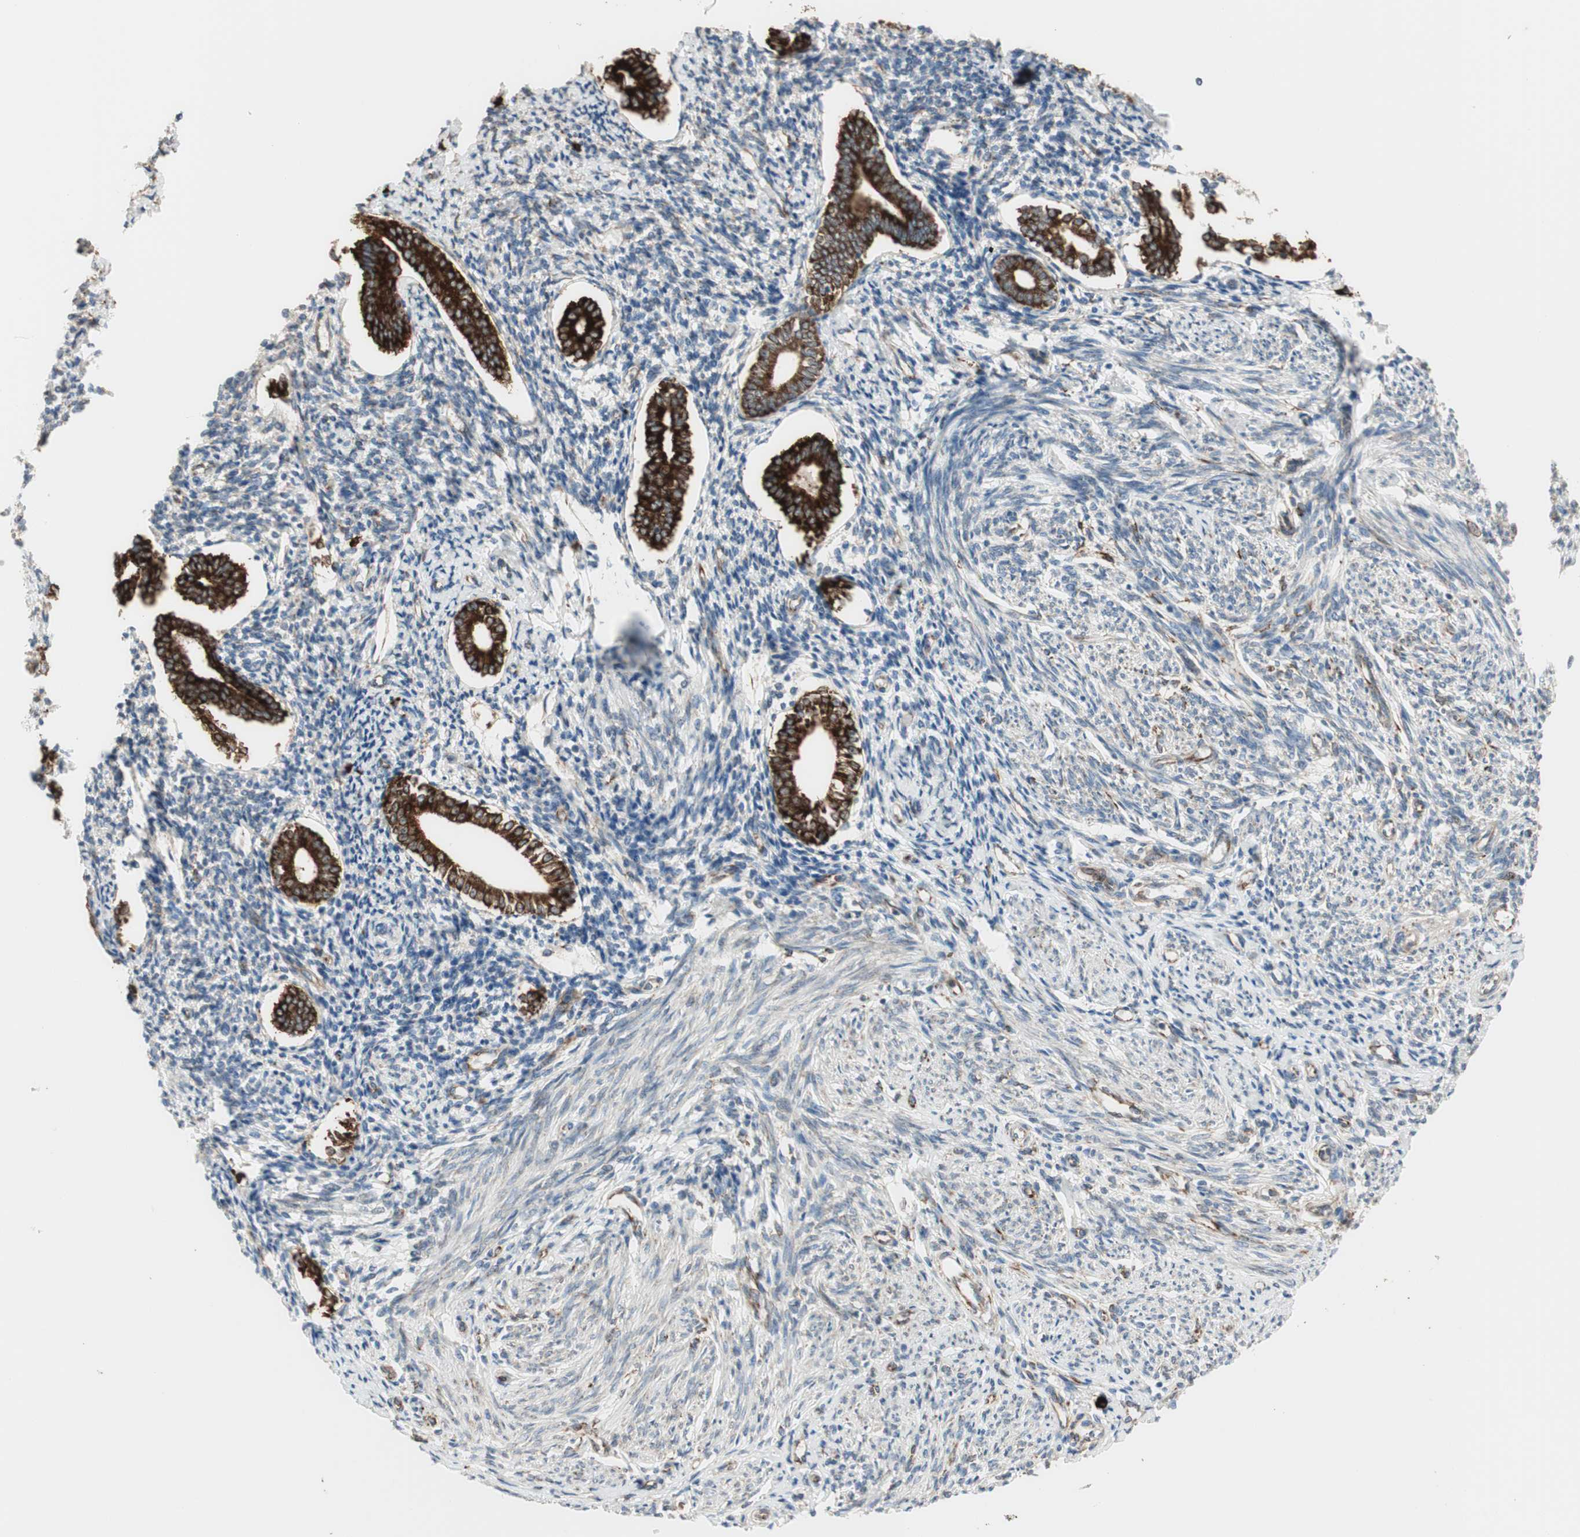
{"staining": {"intensity": "strong", "quantity": "25%-75%", "location": "cytoplasmic/membranous"}, "tissue": "endometrium", "cell_type": "Cells in endometrial stroma", "image_type": "normal", "snomed": [{"axis": "morphology", "description": "Normal tissue, NOS"}, {"axis": "topography", "description": "Endometrium"}], "caption": "Unremarkable endometrium reveals strong cytoplasmic/membranous staining in approximately 25%-75% of cells in endometrial stroma Nuclei are stained in blue..", "gene": "RRBP1", "patient": {"sex": "female", "age": 71}}